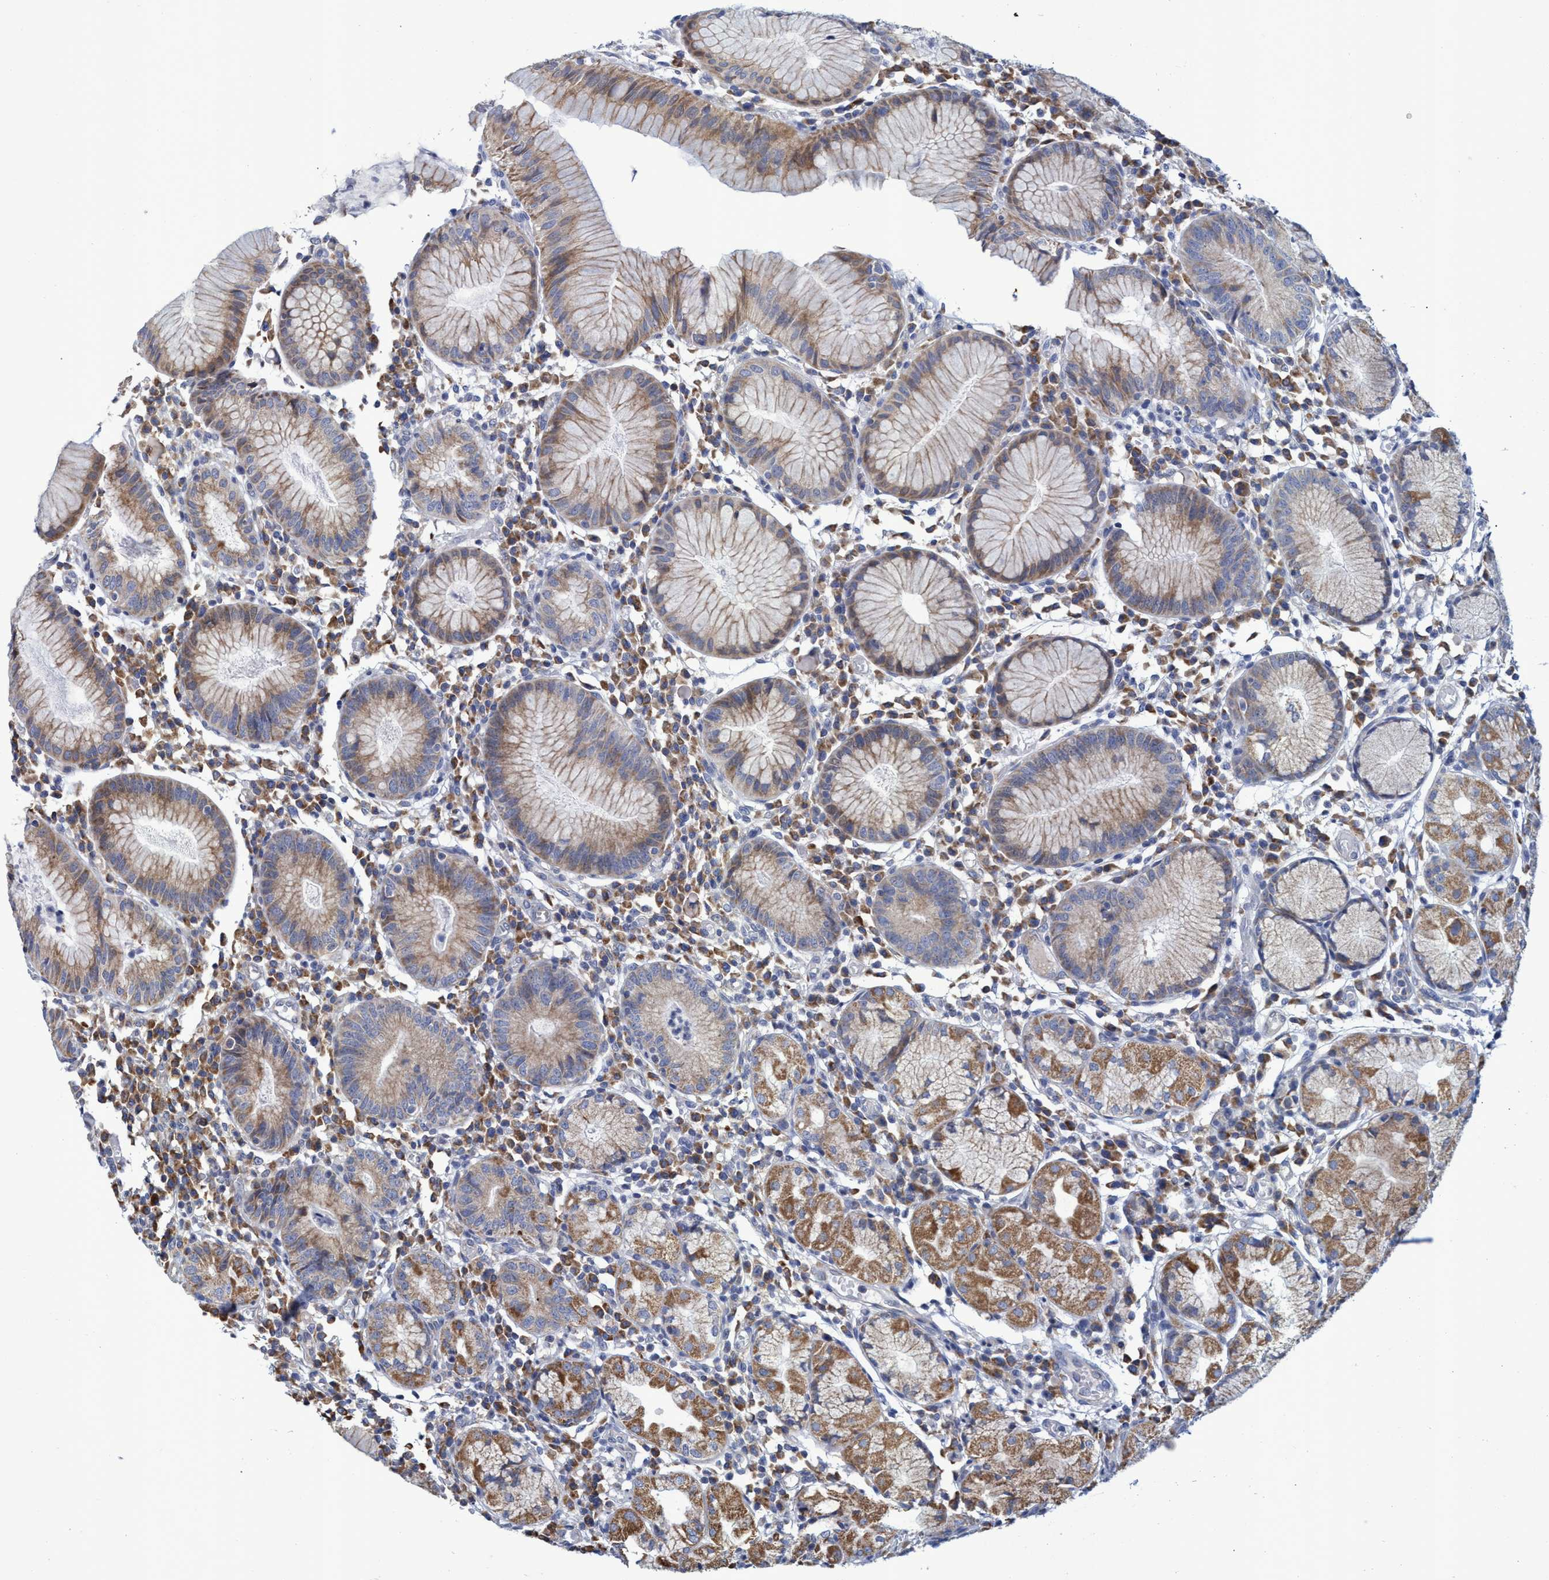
{"staining": {"intensity": "moderate", "quantity": "25%-75%", "location": "cytoplasmic/membranous"}, "tissue": "stomach", "cell_type": "Glandular cells", "image_type": "normal", "snomed": [{"axis": "morphology", "description": "Normal tissue, NOS"}, {"axis": "topography", "description": "Stomach"}, {"axis": "topography", "description": "Stomach, lower"}], "caption": "IHC photomicrograph of normal stomach: stomach stained using immunohistochemistry (IHC) reveals medium levels of moderate protein expression localized specifically in the cytoplasmic/membranous of glandular cells, appearing as a cytoplasmic/membranous brown color.", "gene": "NAT16", "patient": {"sex": "female", "age": 75}}